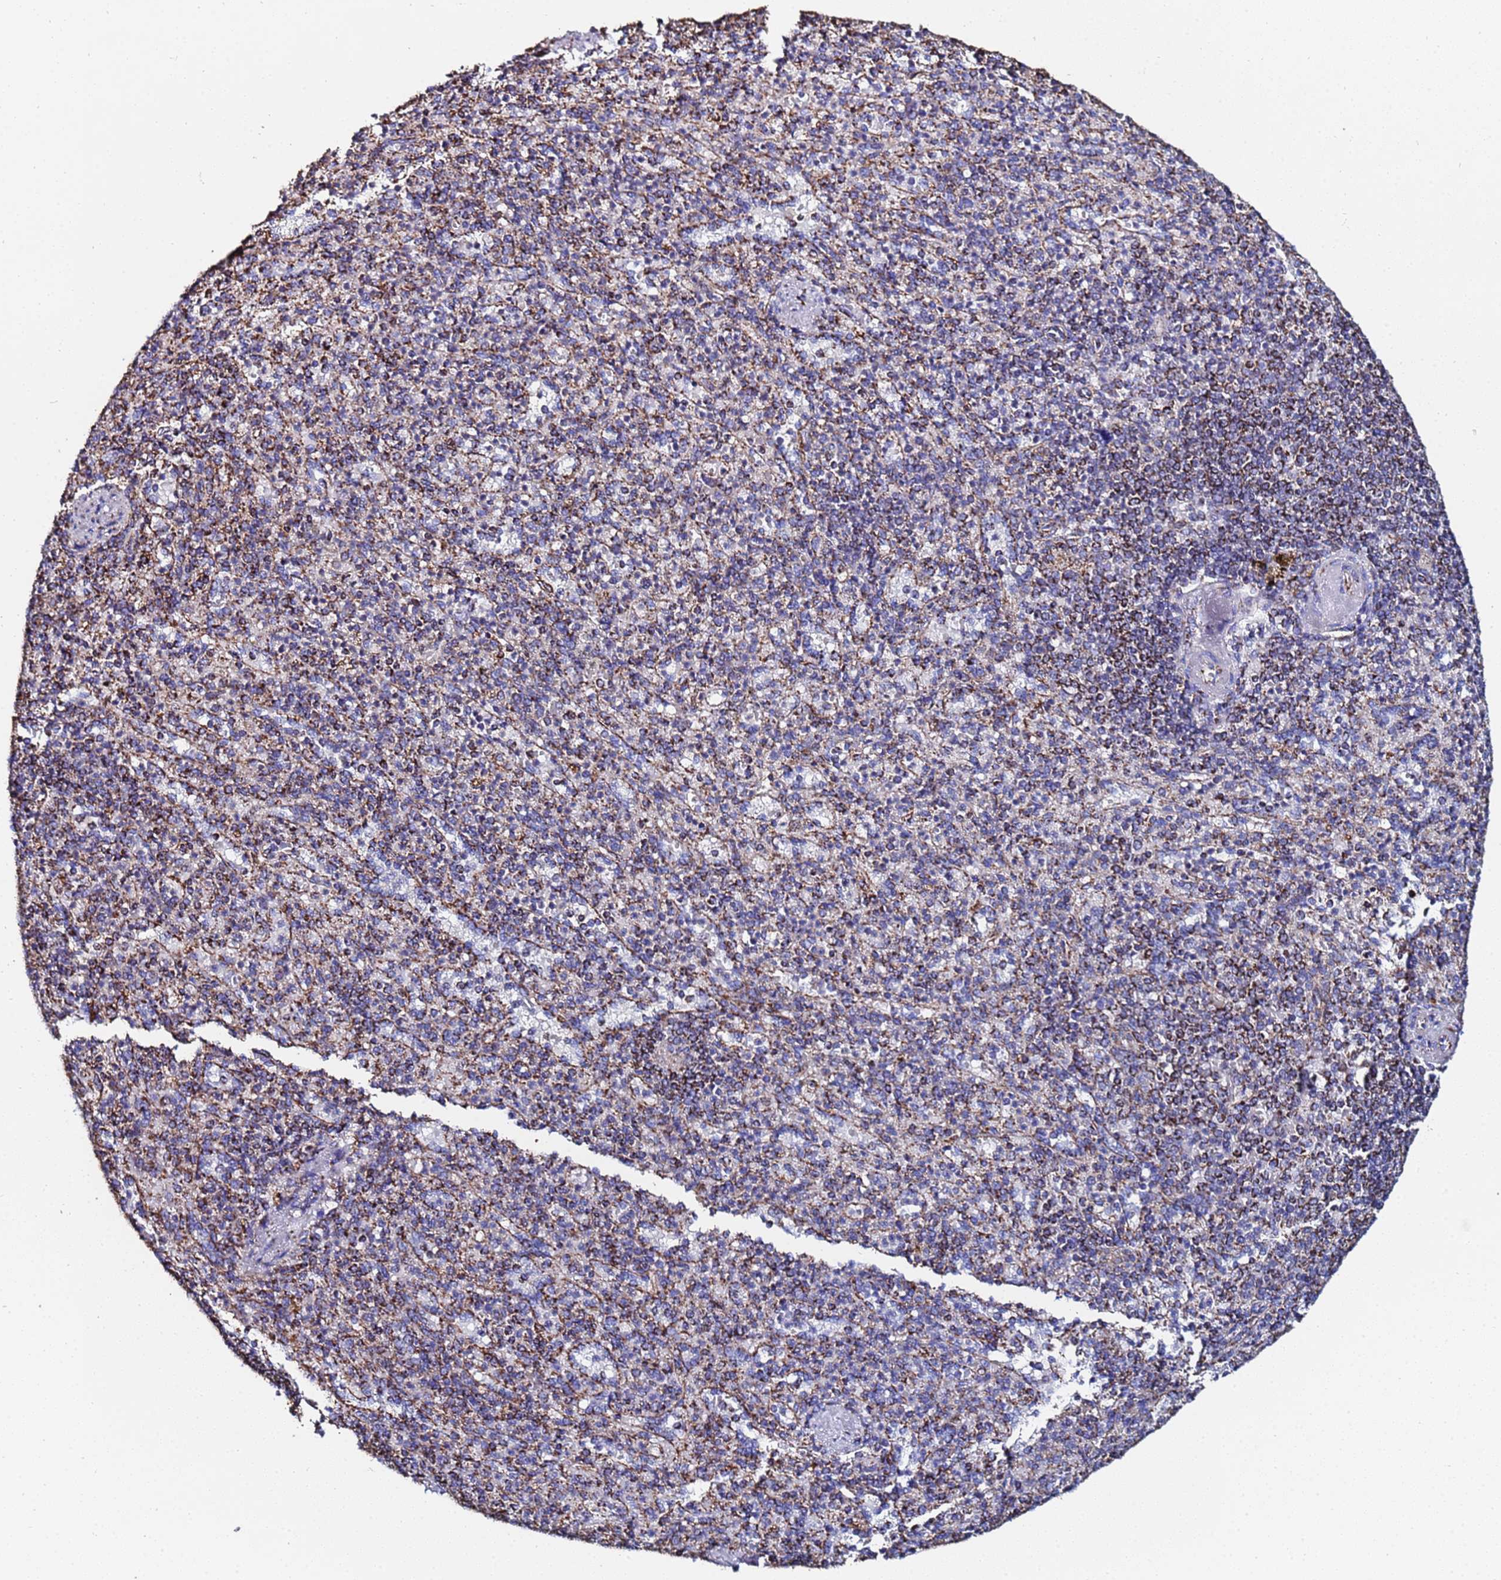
{"staining": {"intensity": "strong", "quantity": "25%-75%", "location": "cytoplasmic/membranous"}, "tissue": "spleen", "cell_type": "Cells in red pulp", "image_type": "normal", "snomed": [{"axis": "morphology", "description": "Normal tissue, NOS"}, {"axis": "topography", "description": "Spleen"}], "caption": "Immunohistochemical staining of unremarkable human spleen reveals 25%-75% levels of strong cytoplasmic/membranous protein expression in approximately 25%-75% of cells in red pulp. The staining was performed using DAB to visualize the protein expression in brown, while the nuclei were stained in blue with hematoxylin (Magnification: 20x).", "gene": "GLUD1", "patient": {"sex": "female", "age": 74}}